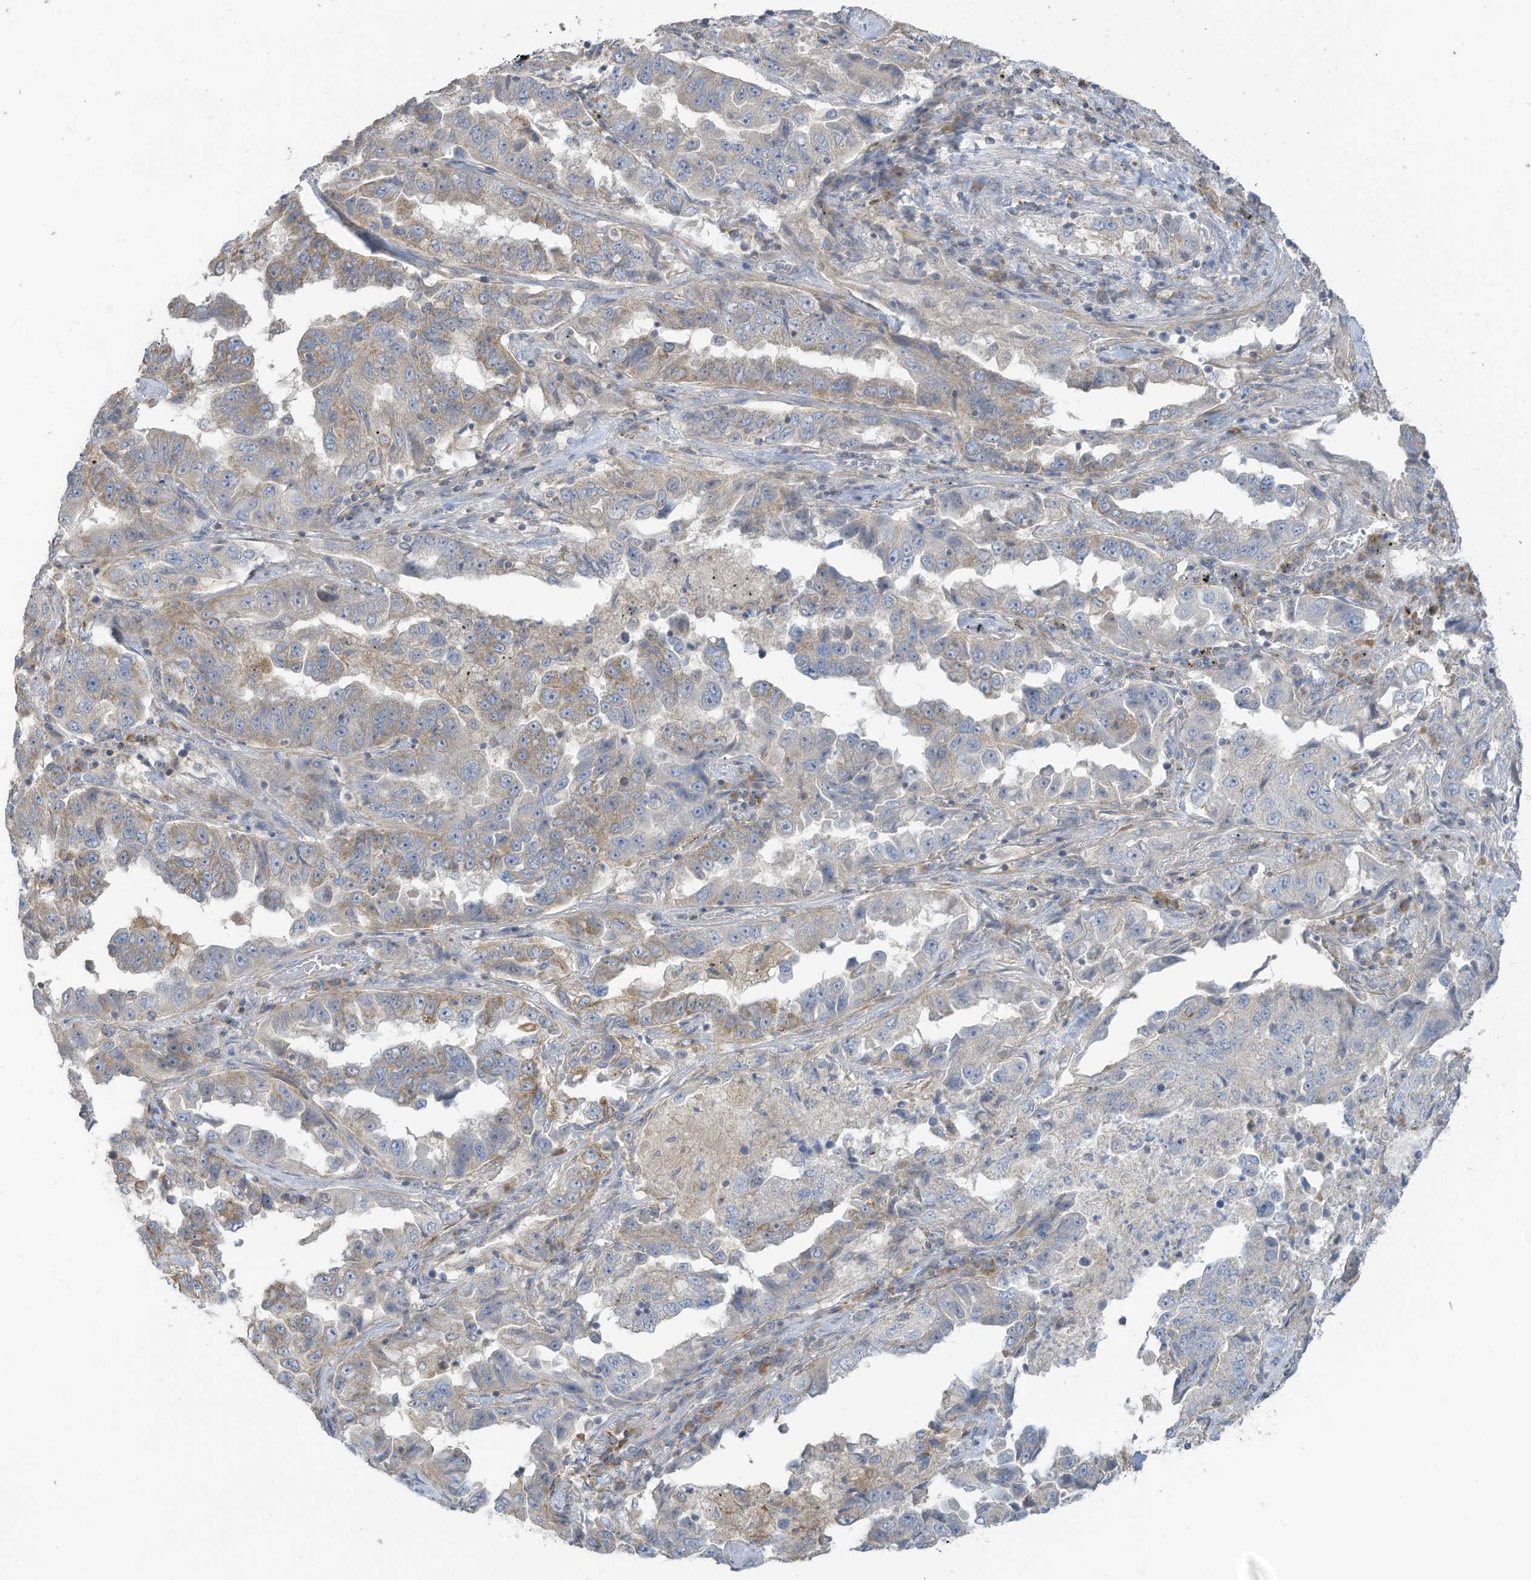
{"staining": {"intensity": "weak", "quantity": "<25%", "location": "cytoplasmic/membranous"}, "tissue": "lung cancer", "cell_type": "Tumor cells", "image_type": "cancer", "snomed": [{"axis": "morphology", "description": "Adenocarcinoma, NOS"}, {"axis": "topography", "description": "Lung"}], "caption": "Adenocarcinoma (lung) was stained to show a protein in brown. There is no significant staining in tumor cells.", "gene": "GTPBP2", "patient": {"sex": "female", "age": 51}}